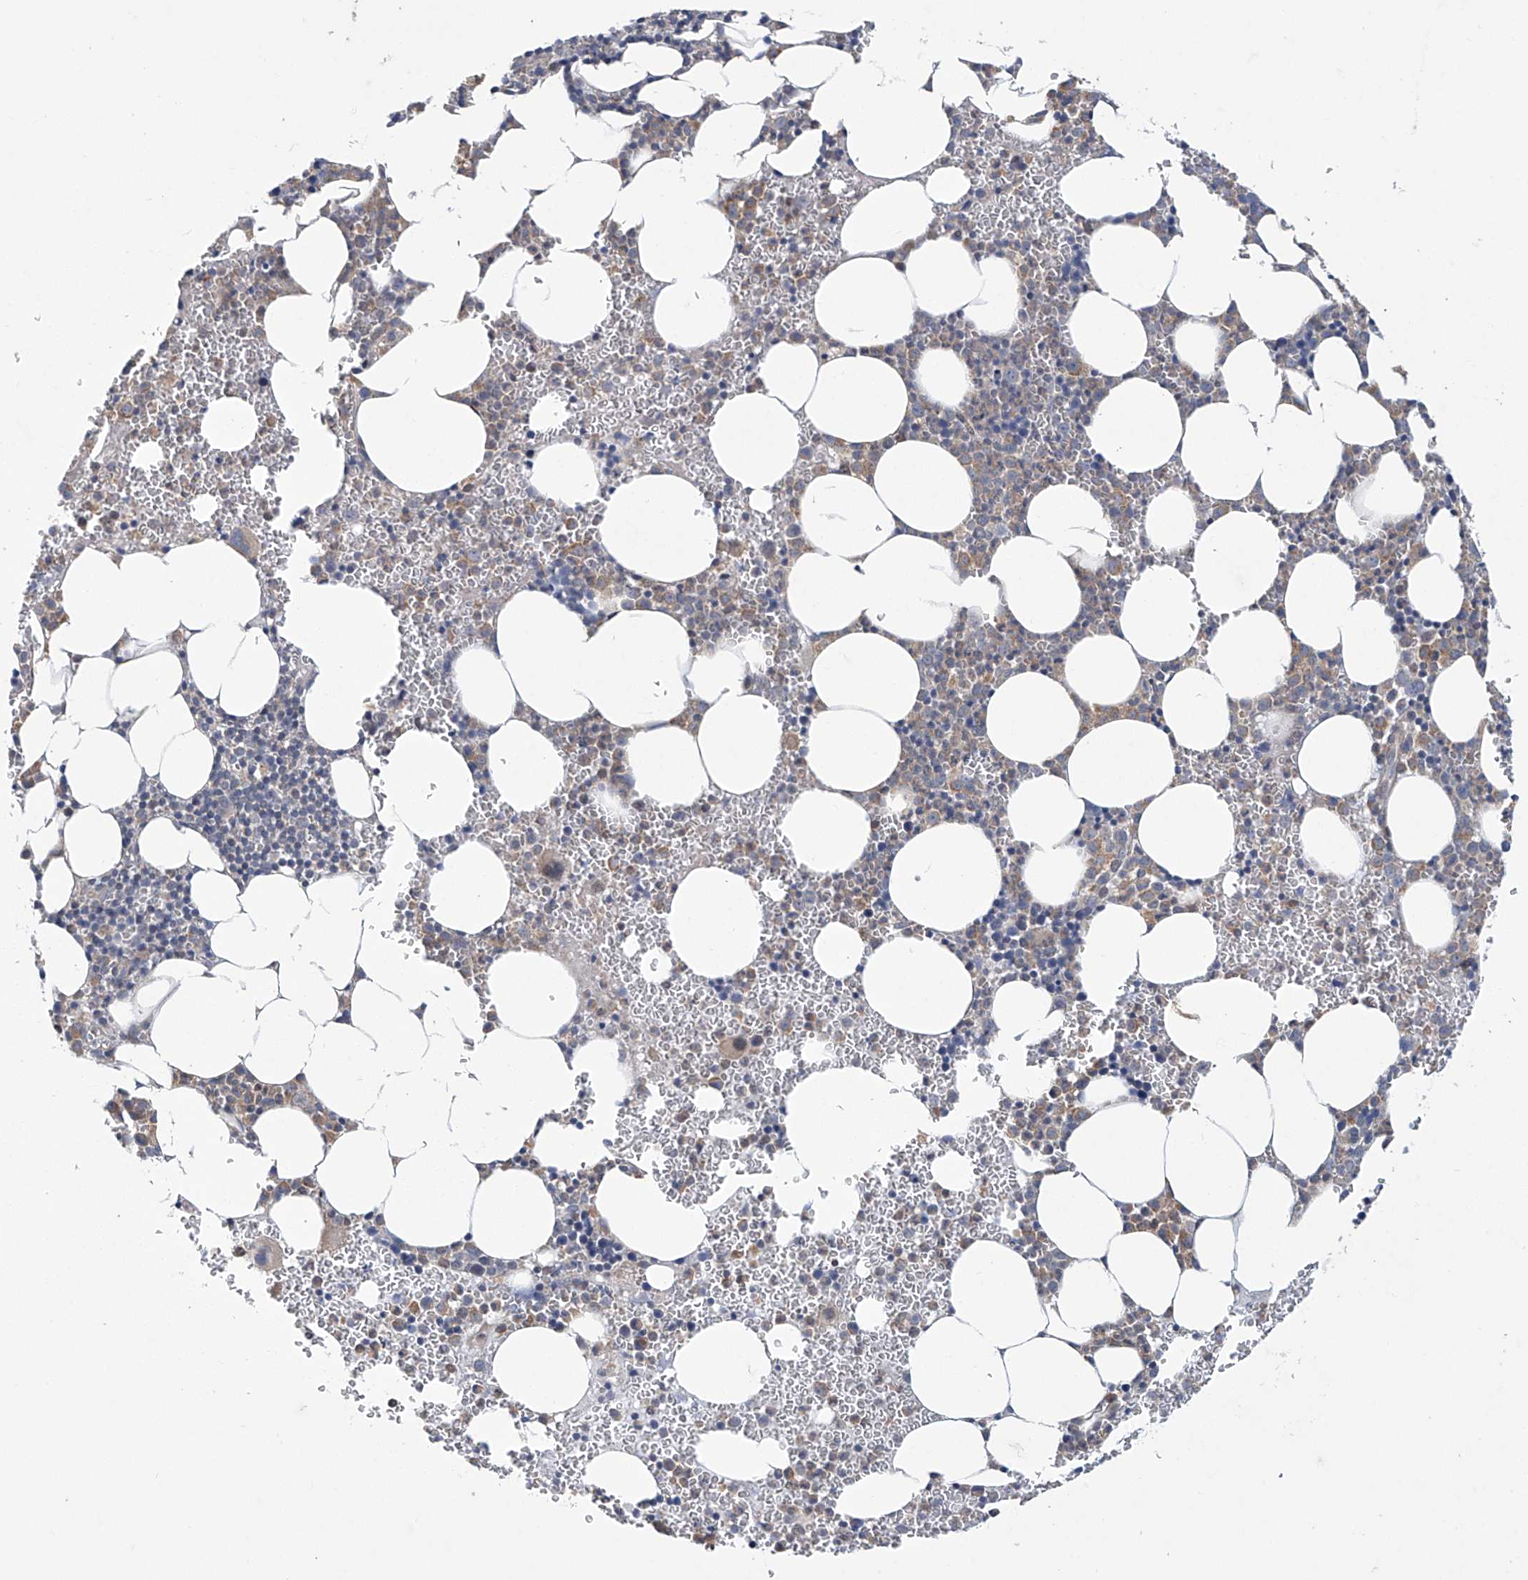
{"staining": {"intensity": "moderate", "quantity": "<25%", "location": "cytoplasmic/membranous"}, "tissue": "bone marrow", "cell_type": "Hematopoietic cells", "image_type": "normal", "snomed": [{"axis": "morphology", "description": "Normal tissue, NOS"}, {"axis": "topography", "description": "Bone marrow"}], "caption": "This micrograph reveals IHC staining of benign human bone marrow, with low moderate cytoplasmic/membranous staining in approximately <25% of hematopoietic cells.", "gene": "TRIM60", "patient": {"sex": "female", "age": 78}}